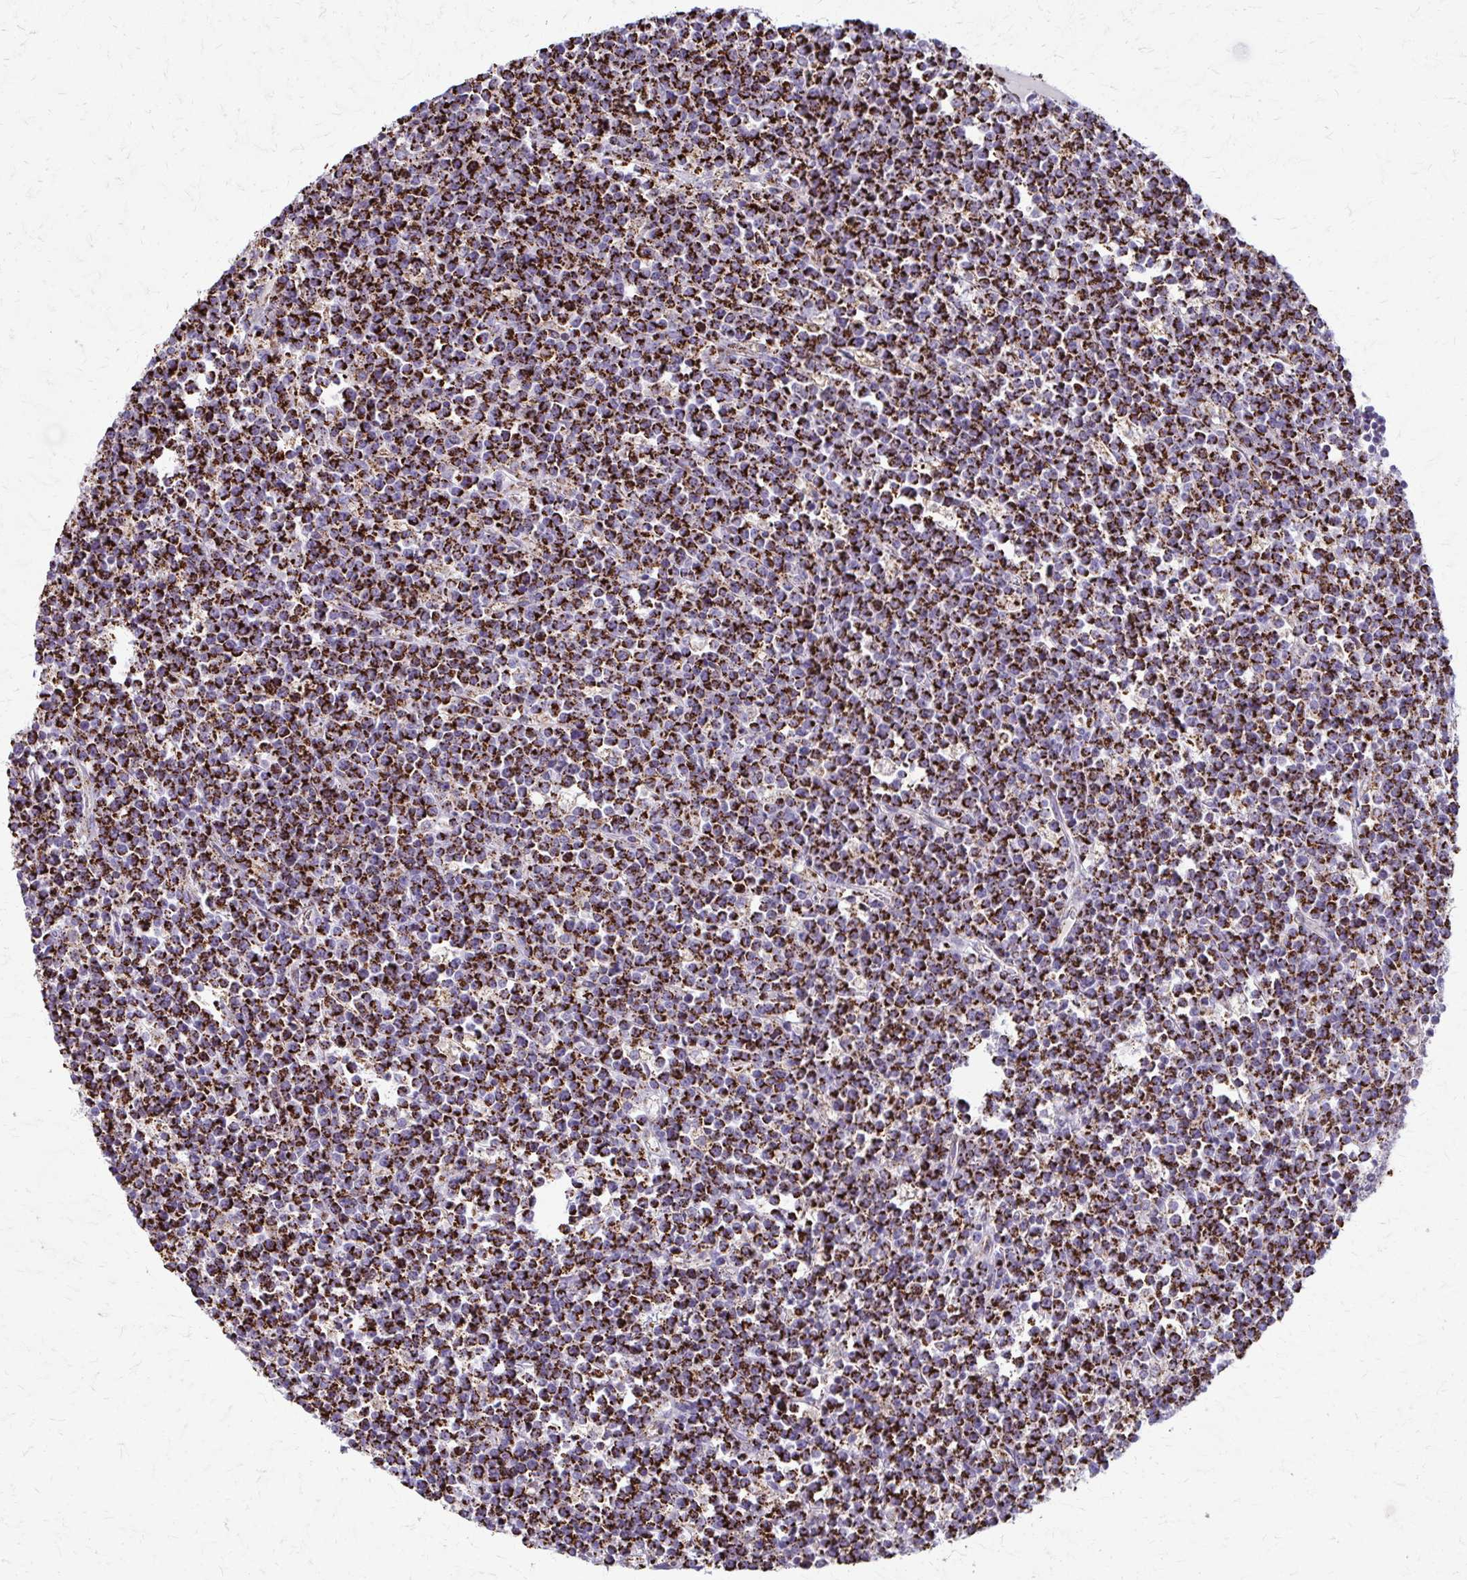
{"staining": {"intensity": "strong", "quantity": ">75%", "location": "cytoplasmic/membranous"}, "tissue": "lymphoma", "cell_type": "Tumor cells", "image_type": "cancer", "snomed": [{"axis": "morphology", "description": "Malignant lymphoma, non-Hodgkin's type, High grade"}, {"axis": "topography", "description": "Ovary"}], "caption": "This image displays lymphoma stained with IHC to label a protein in brown. The cytoplasmic/membranous of tumor cells show strong positivity for the protein. Nuclei are counter-stained blue.", "gene": "TVP23A", "patient": {"sex": "female", "age": 56}}